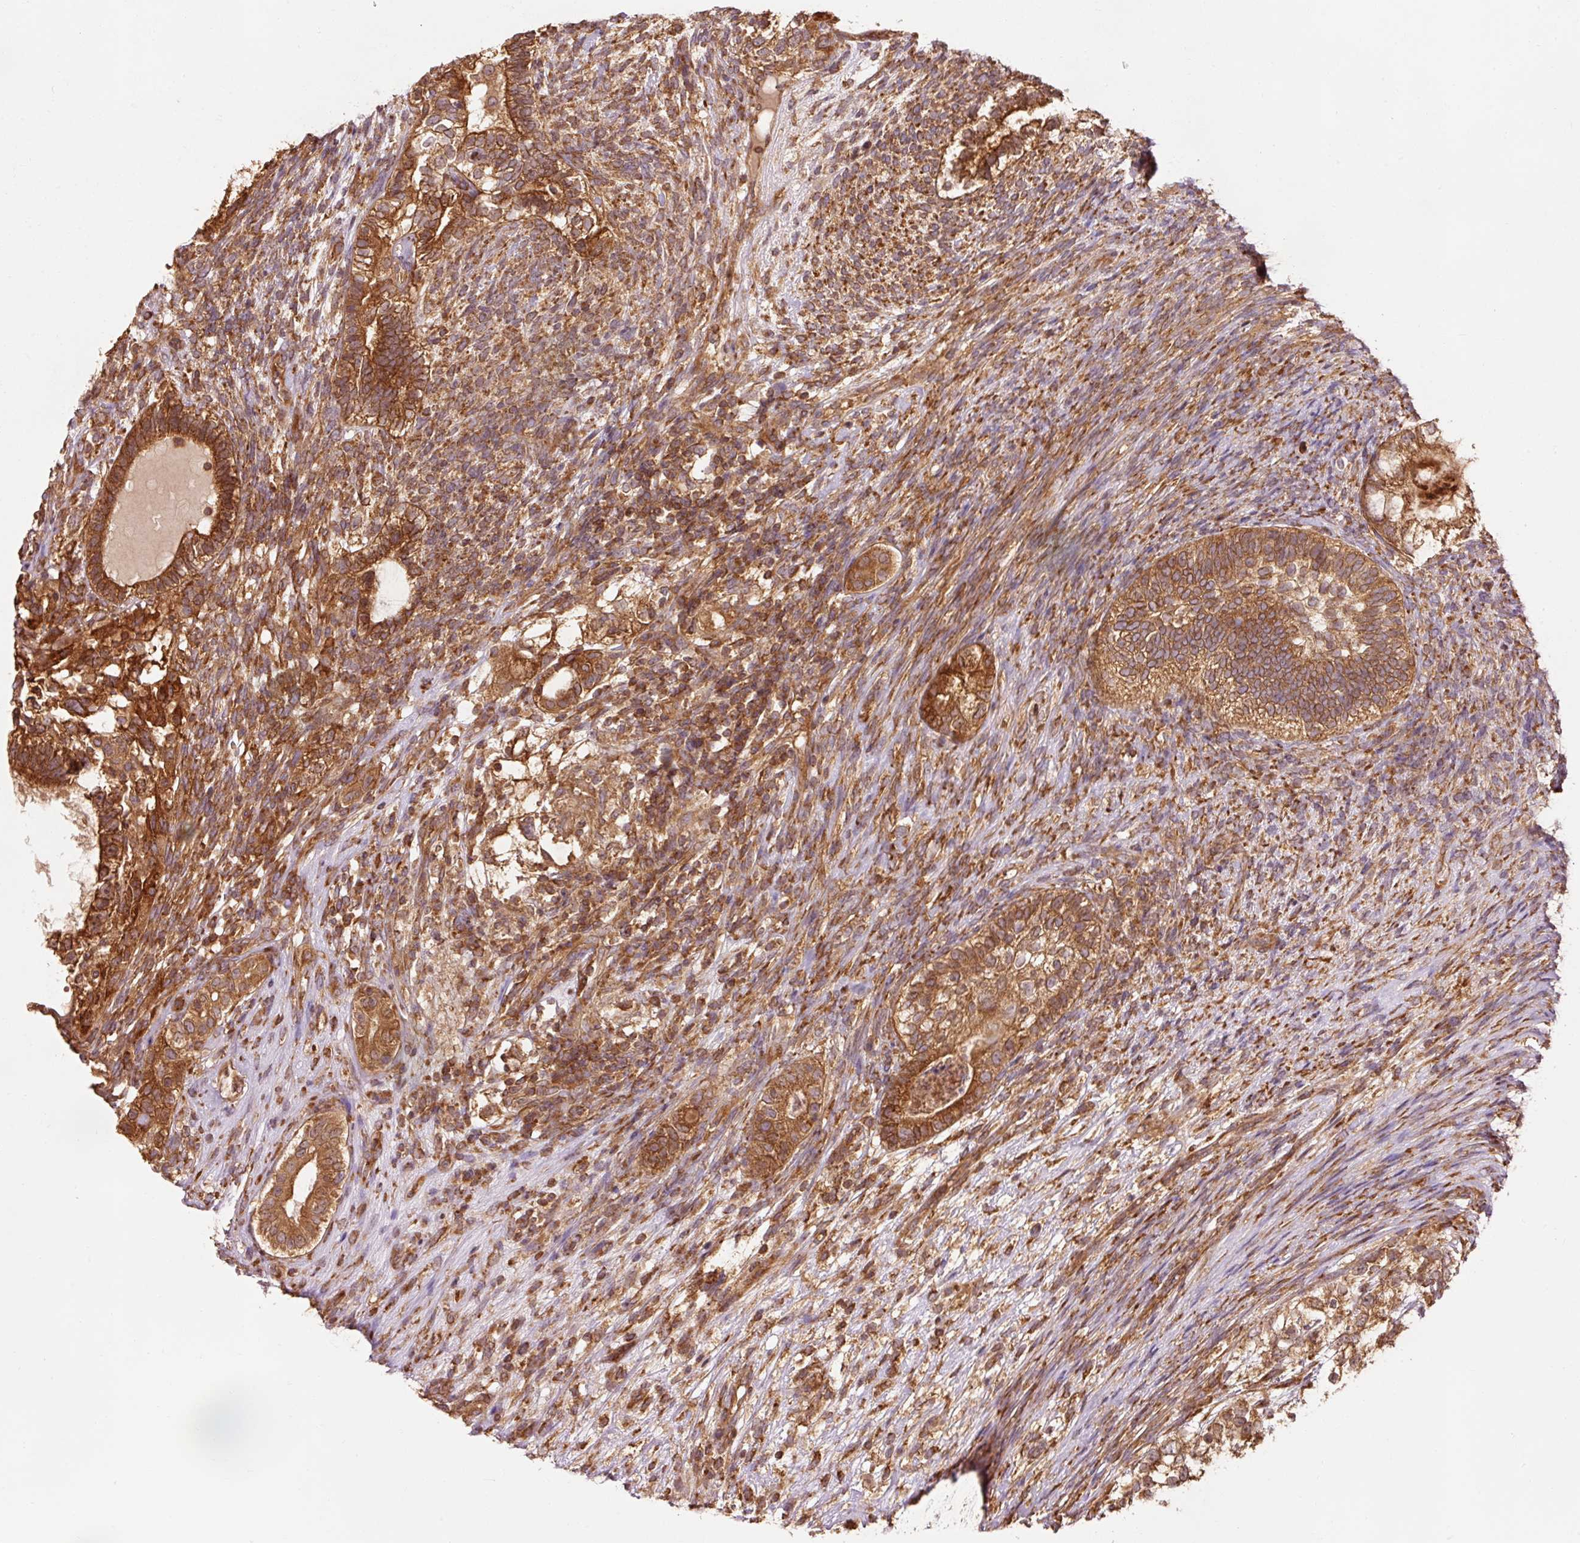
{"staining": {"intensity": "strong", "quantity": ">75%", "location": "cytoplasmic/membranous"}, "tissue": "testis cancer", "cell_type": "Tumor cells", "image_type": "cancer", "snomed": [{"axis": "morphology", "description": "Seminoma, NOS"}, {"axis": "morphology", "description": "Carcinoma, Embryonal, NOS"}, {"axis": "topography", "description": "Testis"}], "caption": "Immunohistochemical staining of human testis cancer (embryonal carcinoma) reveals high levels of strong cytoplasmic/membranous protein positivity in about >75% of tumor cells.", "gene": "PDAP1", "patient": {"sex": "male", "age": 41}}